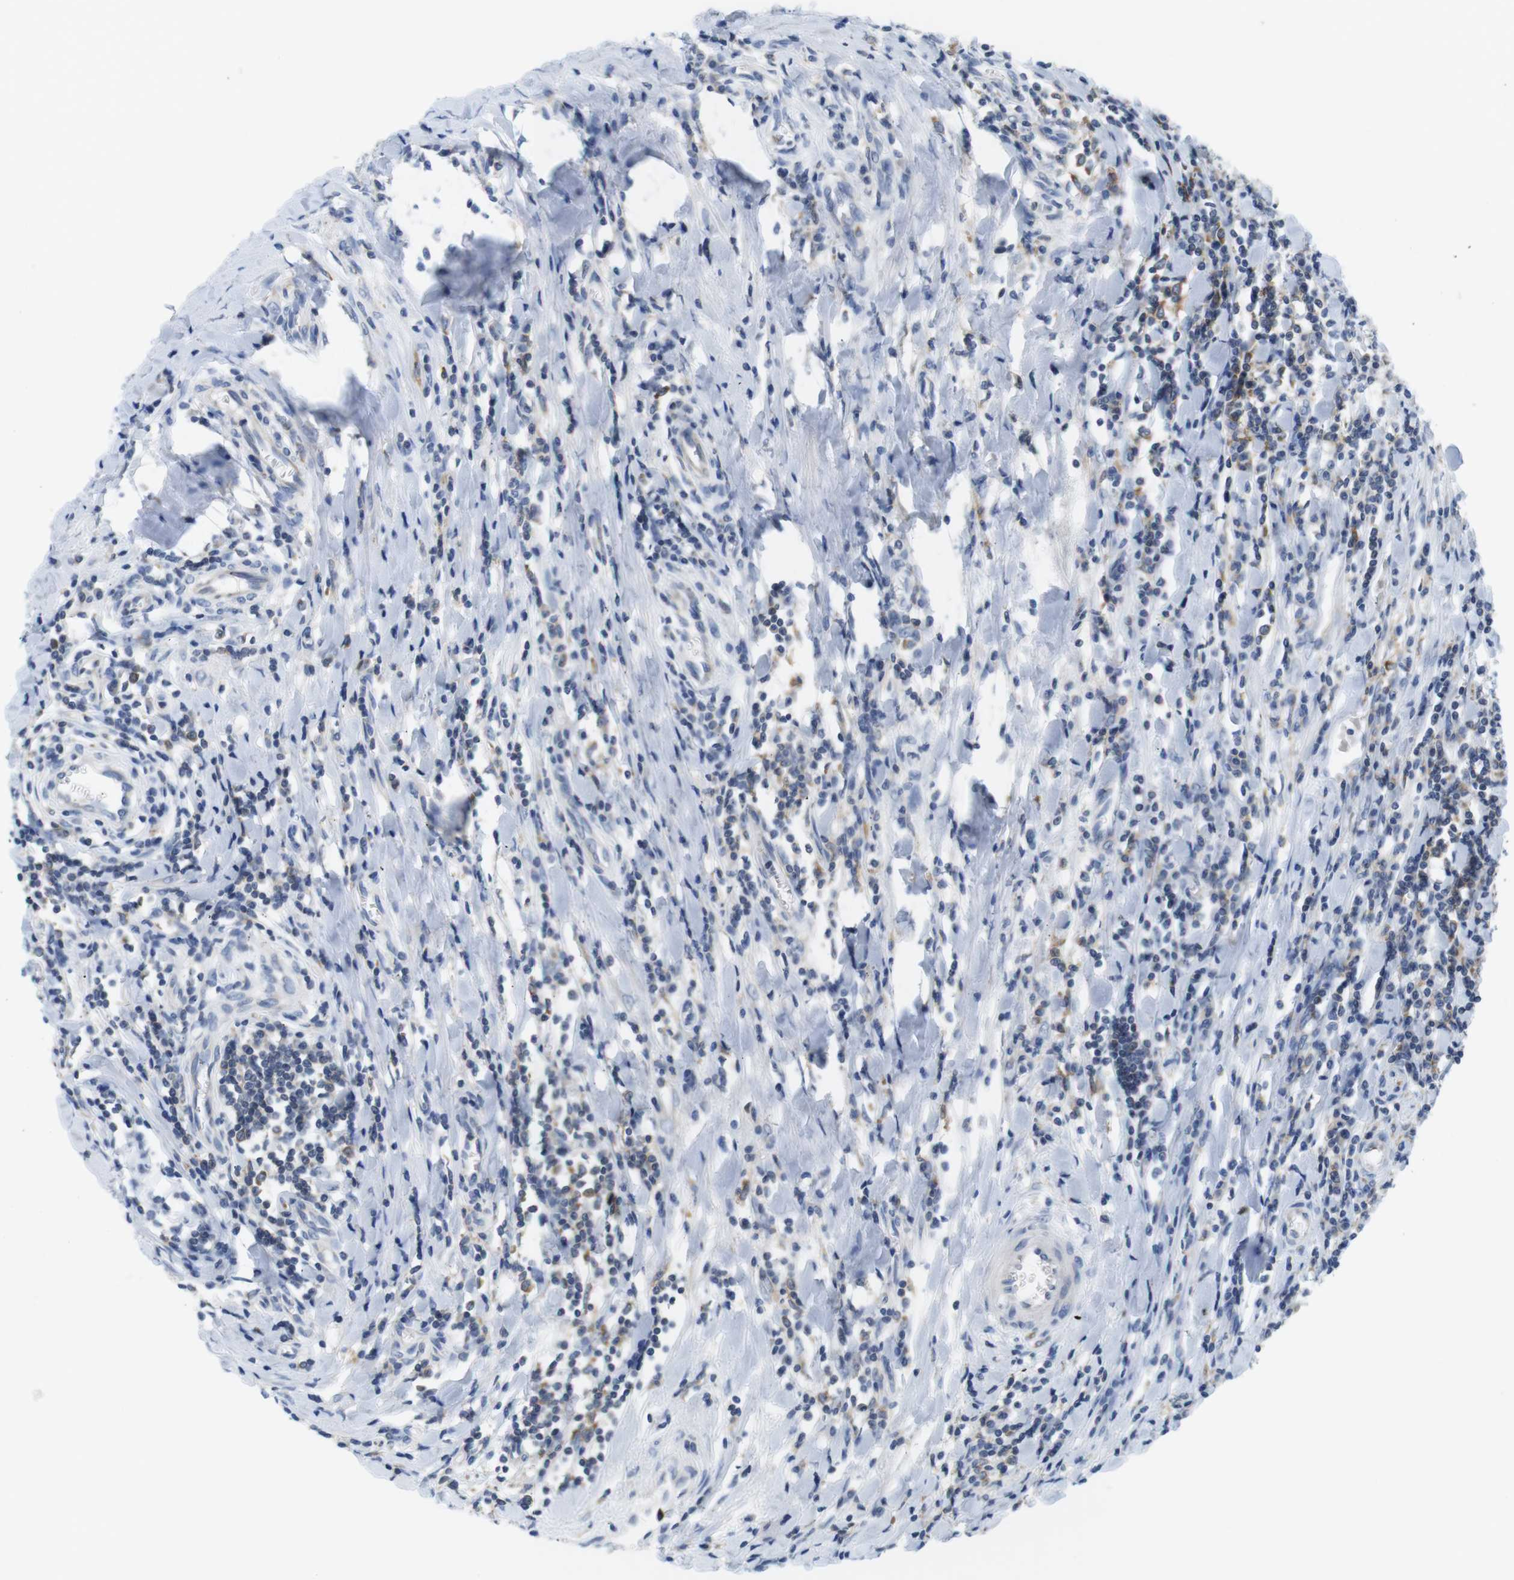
{"staining": {"intensity": "negative", "quantity": "none", "location": "none"}, "tissue": "testis cancer", "cell_type": "Tumor cells", "image_type": "cancer", "snomed": [{"axis": "morphology", "description": "Seminoma, NOS"}, {"axis": "morphology", "description": "Carcinoma, Embryonal, NOS"}, {"axis": "topography", "description": "Testis"}], "caption": "Immunohistochemistry histopathology image of human testis cancer (embryonal carcinoma) stained for a protein (brown), which demonstrates no staining in tumor cells.", "gene": "CNGA2", "patient": {"sex": "male", "age": 36}}